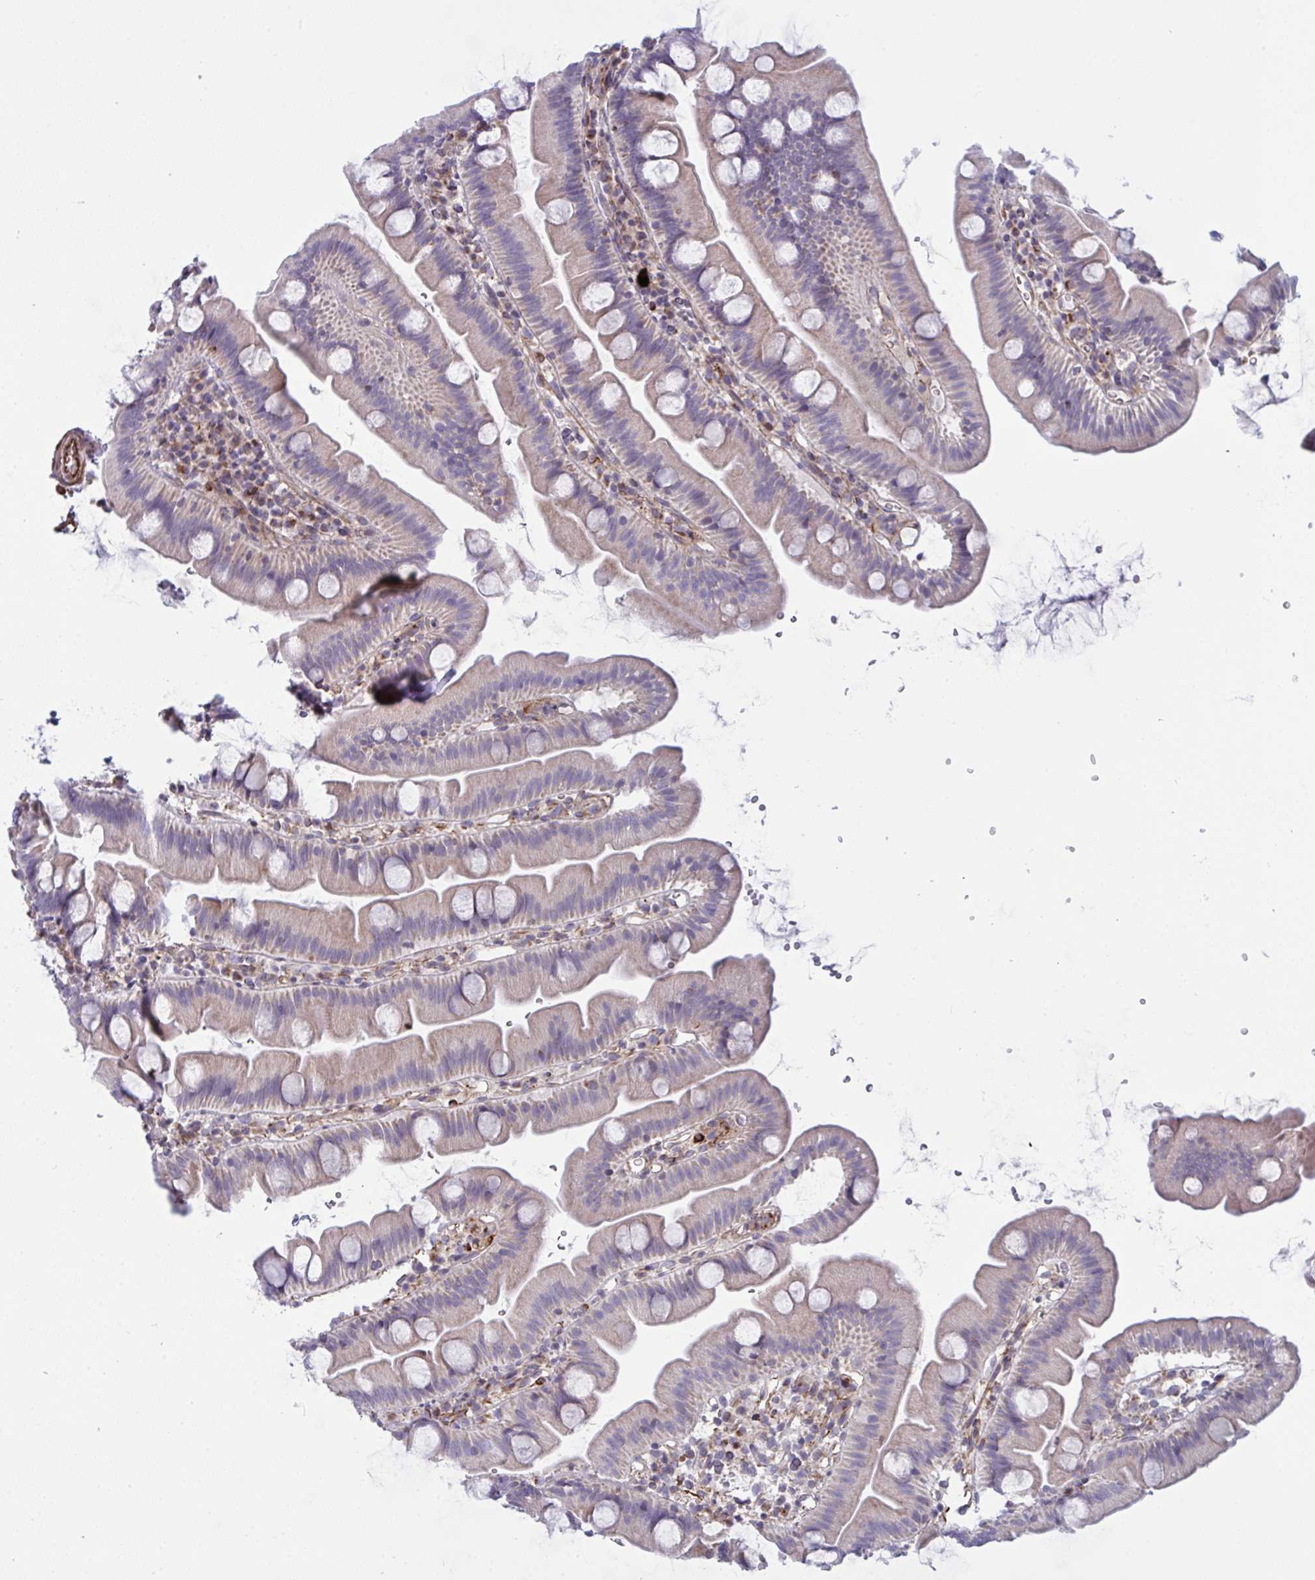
{"staining": {"intensity": "weak", "quantity": "<25%", "location": "cytoplasmic/membranous"}, "tissue": "small intestine", "cell_type": "Glandular cells", "image_type": "normal", "snomed": [{"axis": "morphology", "description": "Normal tissue, NOS"}, {"axis": "topography", "description": "Small intestine"}], "caption": "The IHC image has no significant staining in glandular cells of small intestine. (Stains: DAB (3,3'-diaminobenzidine) immunohistochemistry with hematoxylin counter stain, Microscopy: brightfield microscopy at high magnification).", "gene": "DCBLD1", "patient": {"sex": "female", "age": 68}}